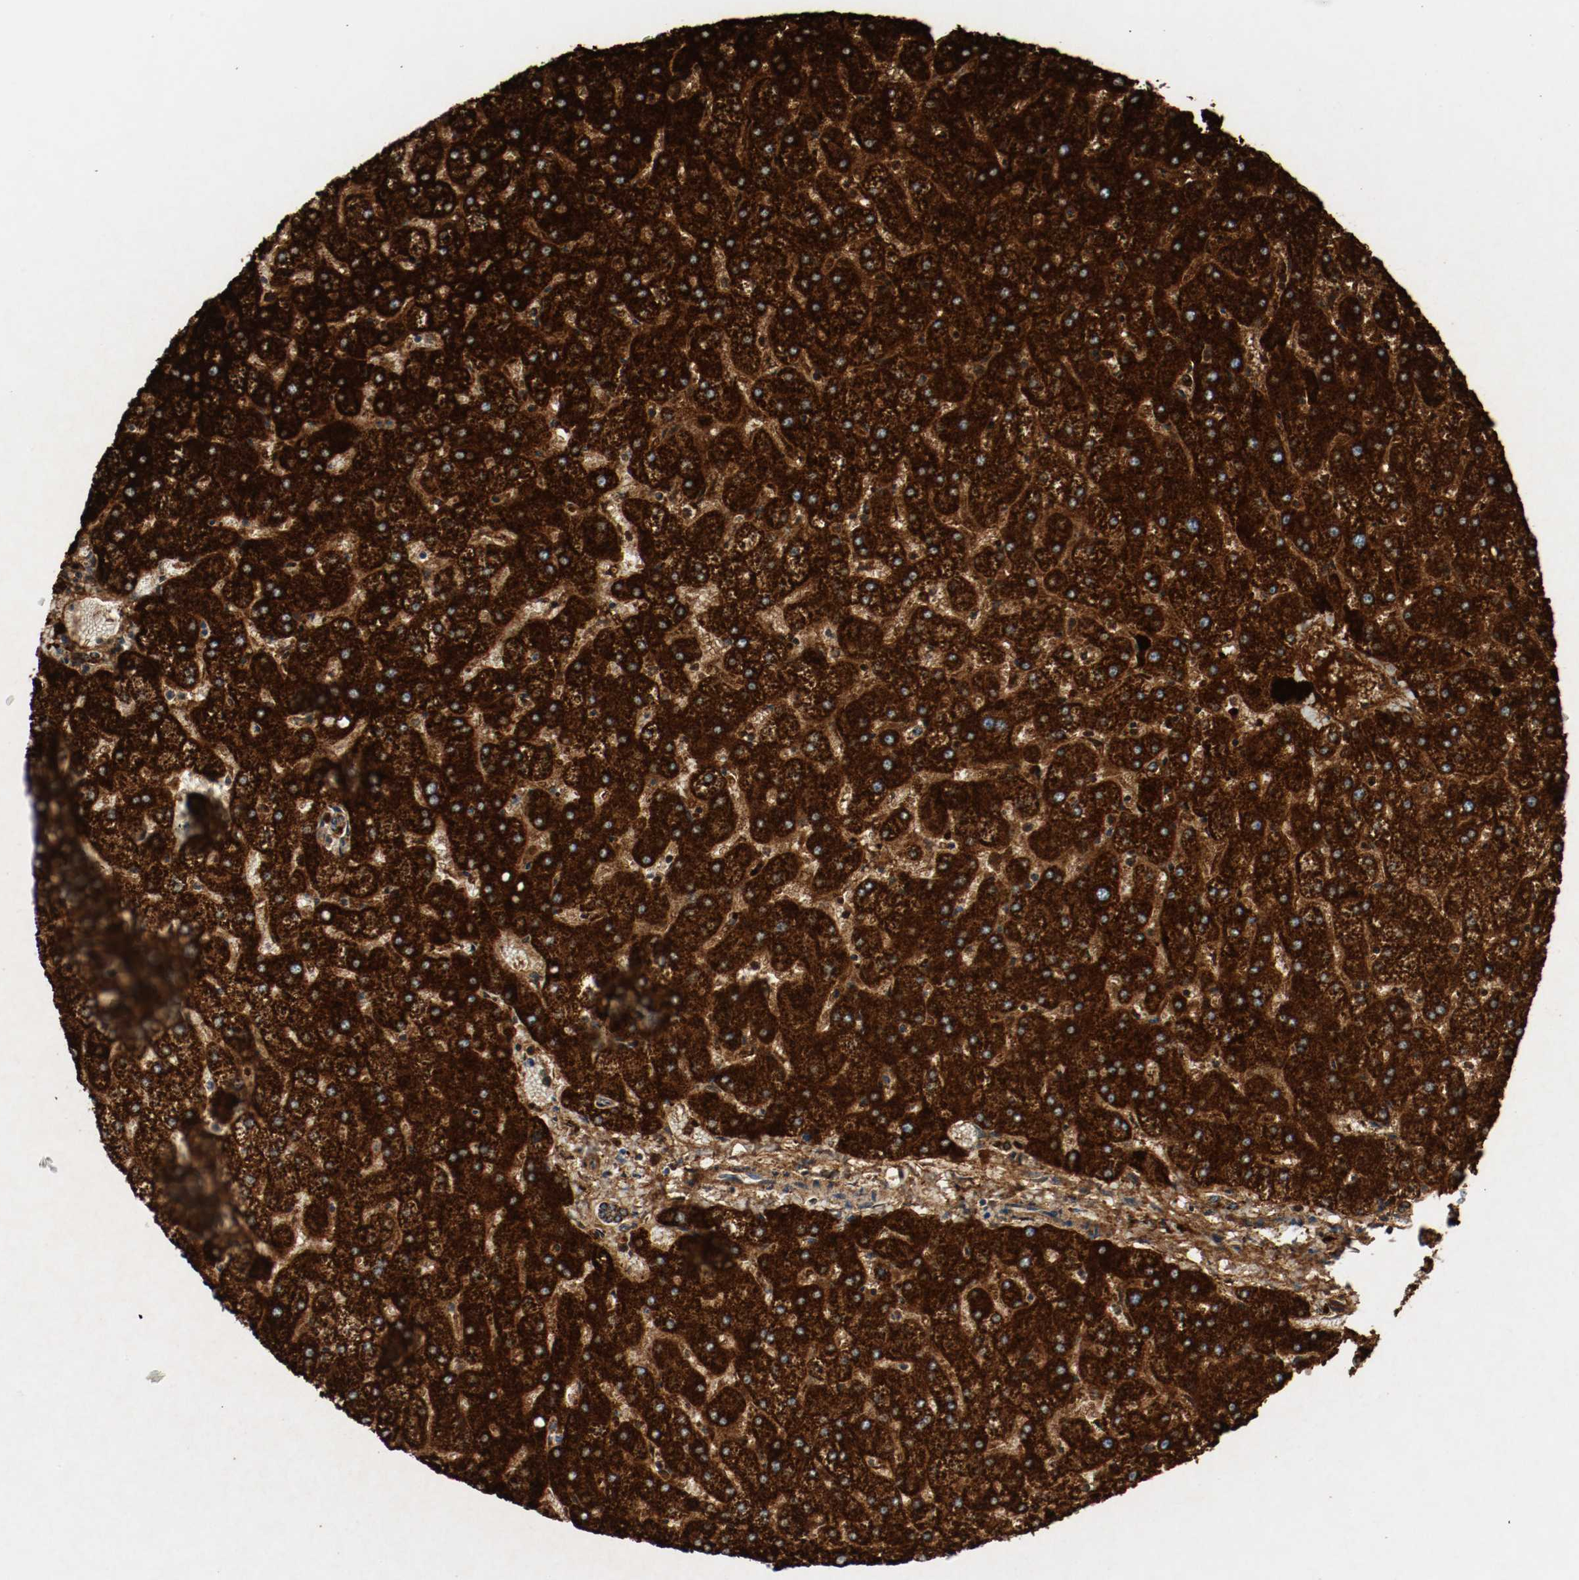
{"staining": {"intensity": "strong", "quantity": ">75%", "location": "cytoplasmic/membranous"}, "tissue": "liver", "cell_type": "Cholangiocytes", "image_type": "normal", "snomed": [{"axis": "morphology", "description": "Normal tissue, NOS"}, {"axis": "topography", "description": "Liver"}], "caption": "Benign liver exhibits strong cytoplasmic/membranous expression in approximately >75% of cholangiocytes The staining was performed using DAB (3,3'-diaminobenzidine), with brown indicating positive protein expression. Nuclei are stained blue with hematoxylin..", "gene": "ALDH4A1", "patient": {"sex": "female", "age": 32}}